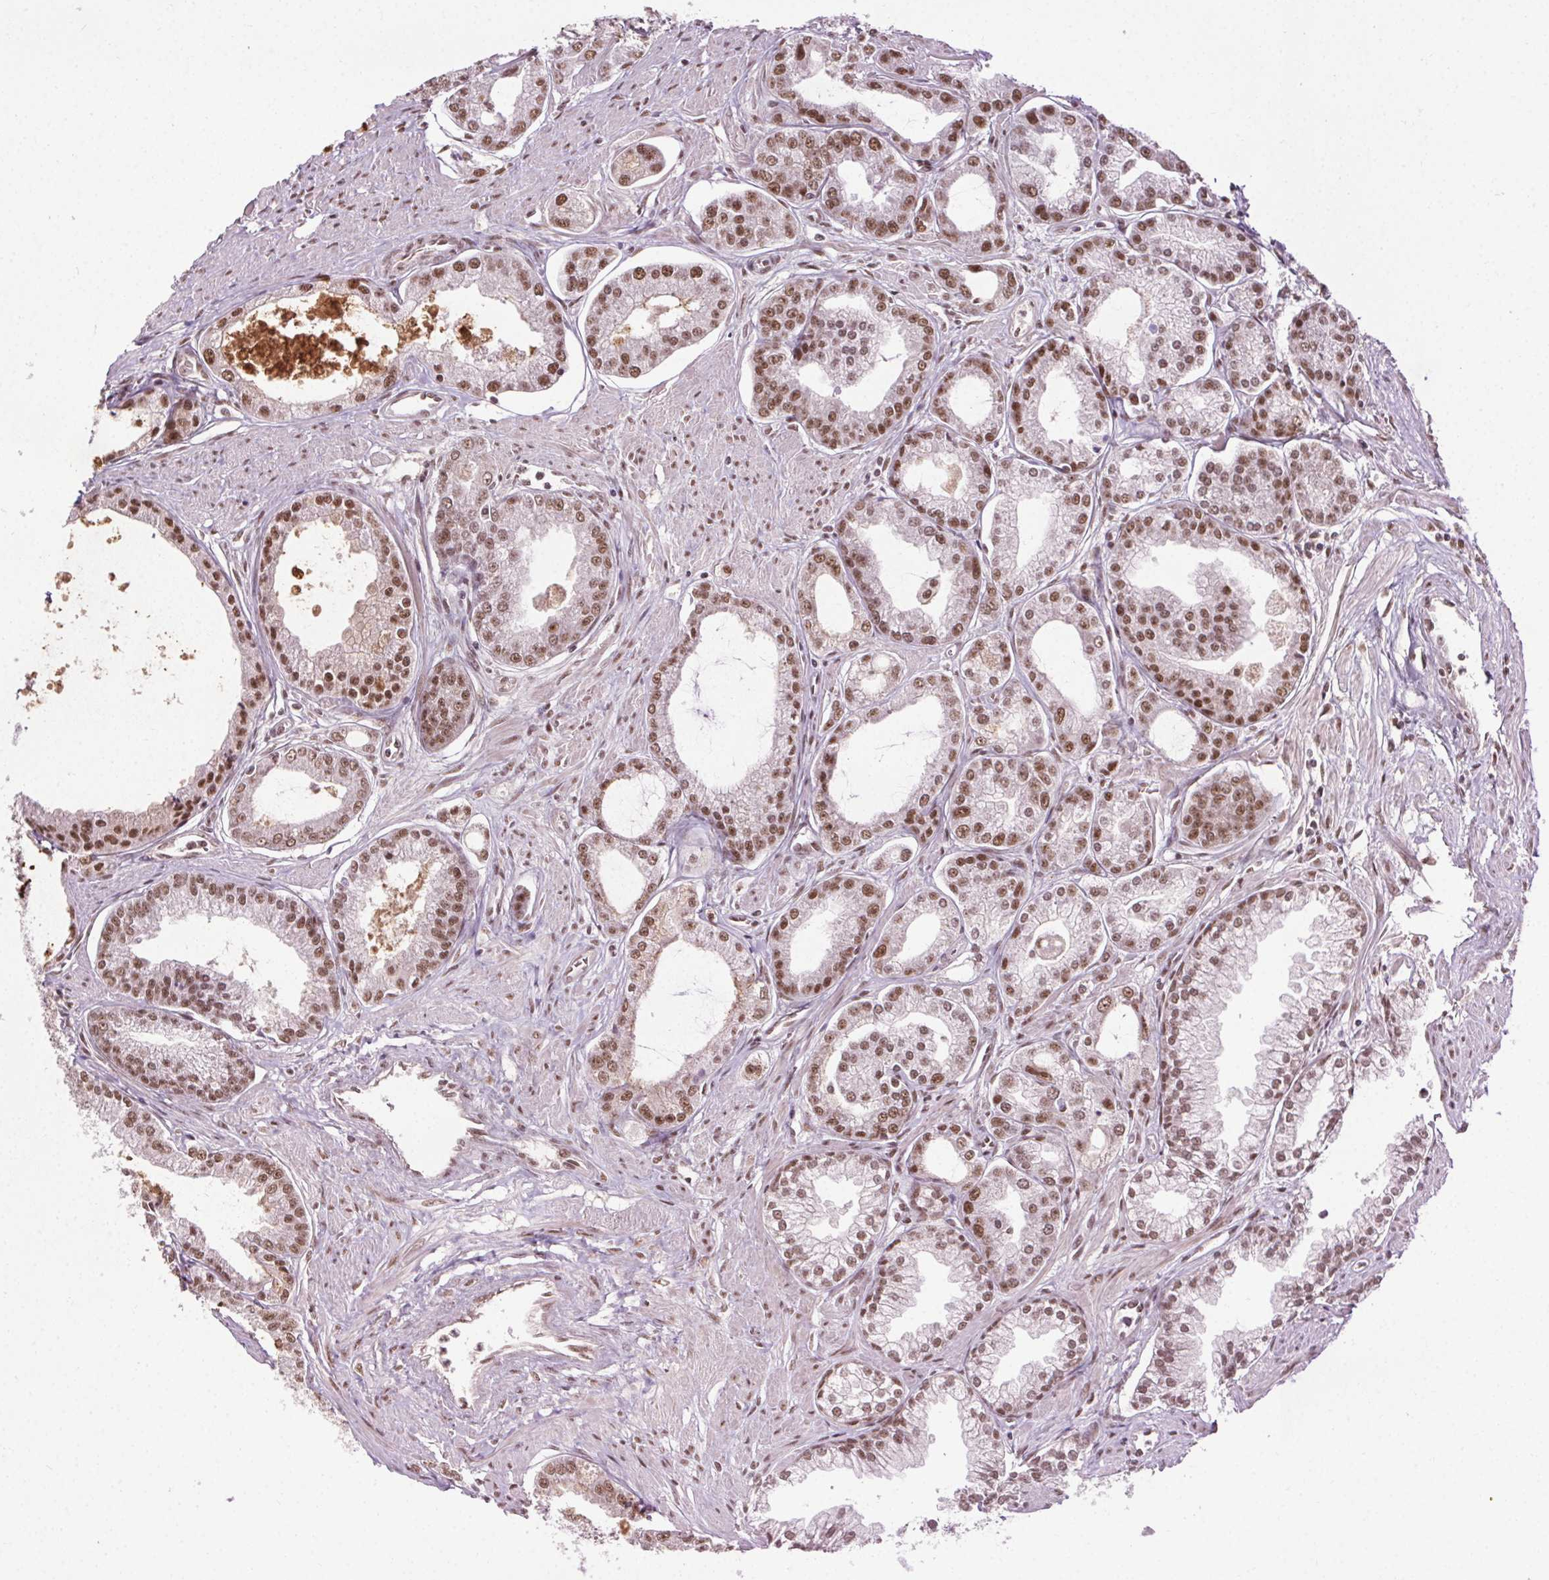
{"staining": {"intensity": "moderate", "quantity": ">75%", "location": "nuclear"}, "tissue": "prostate cancer", "cell_type": "Tumor cells", "image_type": "cancer", "snomed": [{"axis": "morphology", "description": "Adenocarcinoma, NOS"}, {"axis": "topography", "description": "Prostate"}], "caption": "A high-resolution histopathology image shows immunohistochemistry staining of prostate cancer (adenocarcinoma), which shows moderate nuclear positivity in approximately >75% of tumor cells.", "gene": "MED6", "patient": {"sex": "male", "age": 71}}